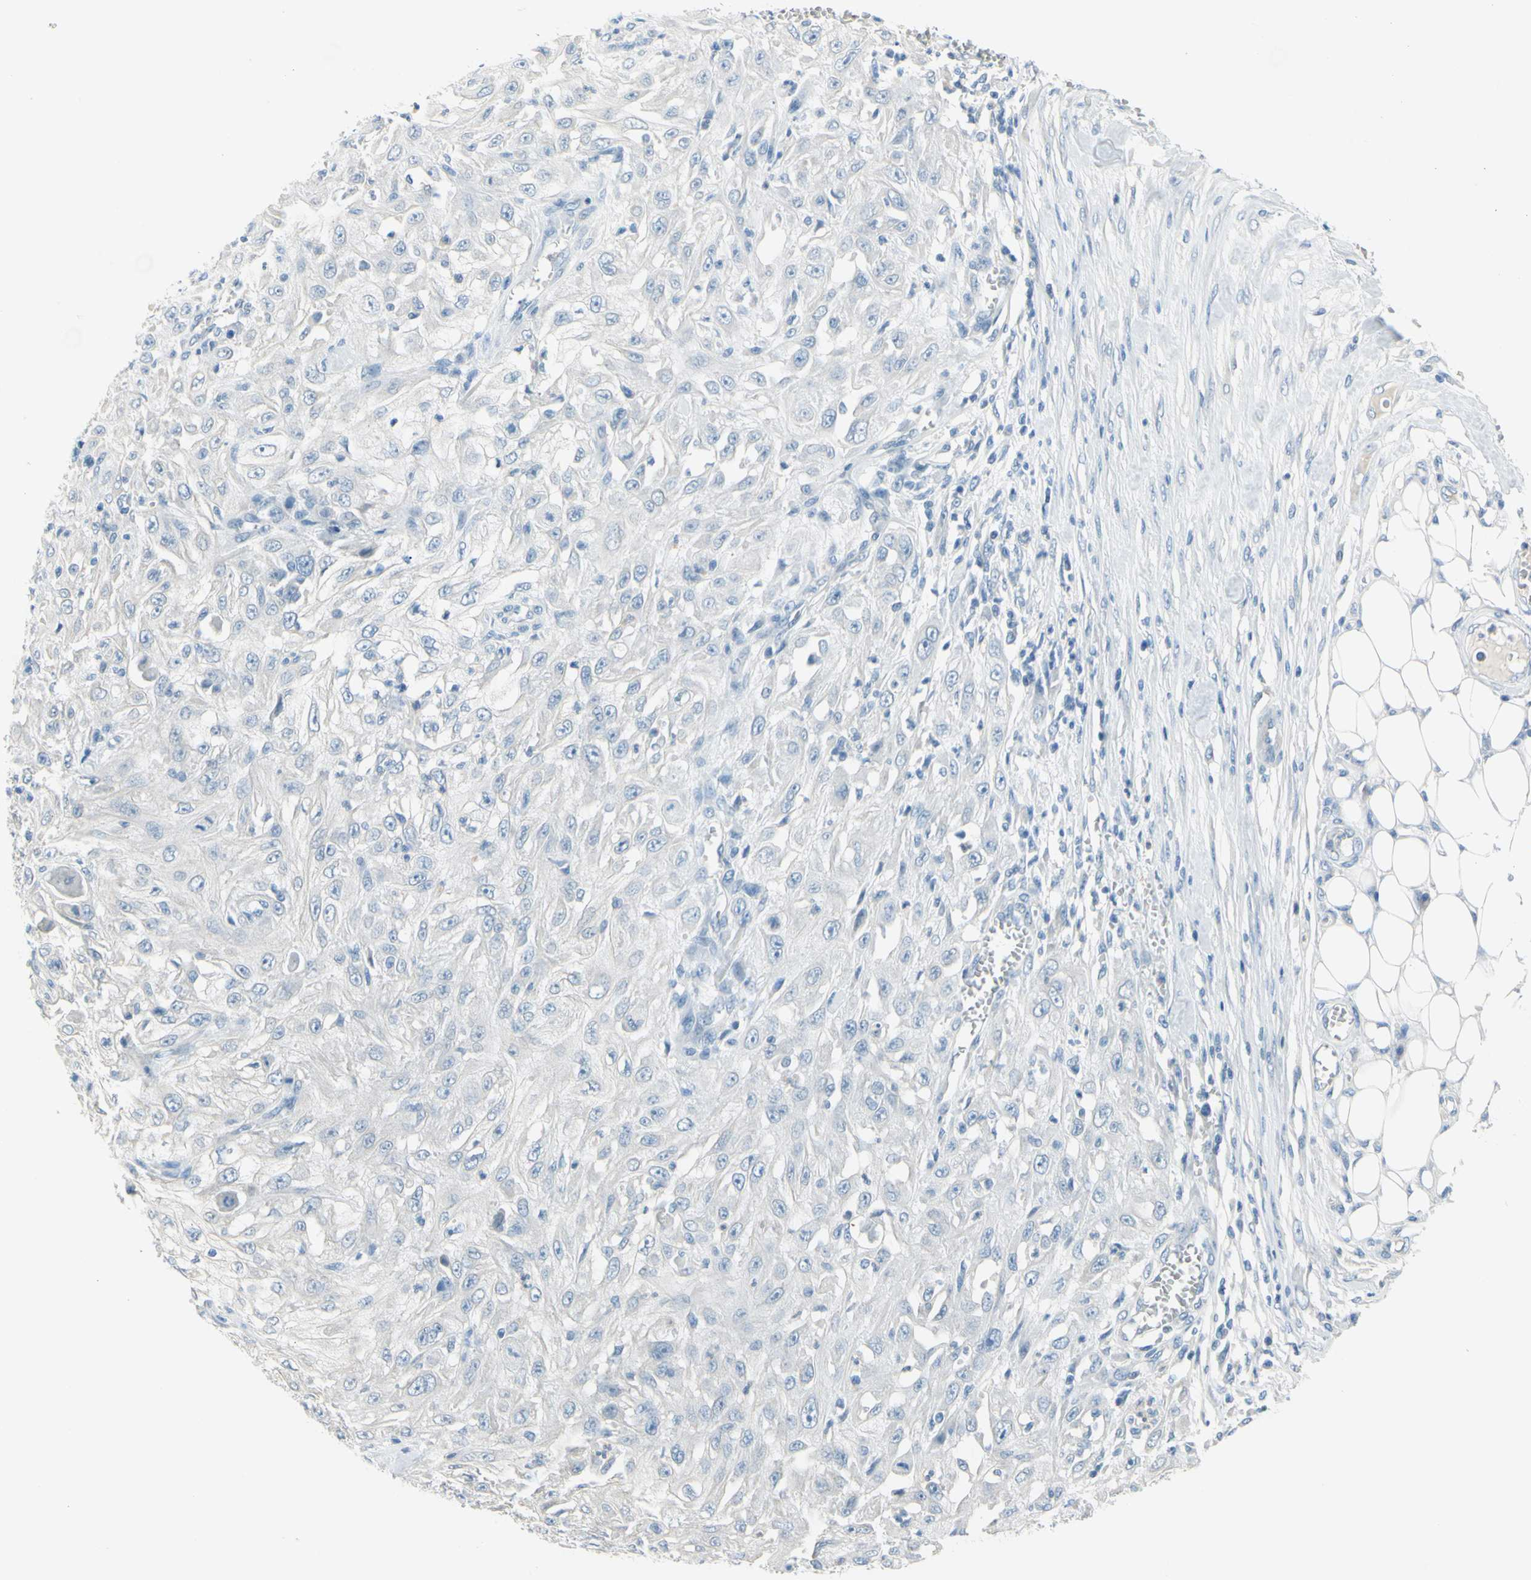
{"staining": {"intensity": "negative", "quantity": "none", "location": "none"}, "tissue": "skin cancer", "cell_type": "Tumor cells", "image_type": "cancer", "snomed": [{"axis": "morphology", "description": "Squamous cell carcinoma, NOS"}, {"axis": "morphology", "description": "Squamous cell carcinoma, metastatic, NOS"}, {"axis": "topography", "description": "Skin"}, {"axis": "topography", "description": "Lymph node"}], "caption": "Immunohistochemical staining of skin cancer (squamous cell carcinoma) displays no significant expression in tumor cells.", "gene": "DCT", "patient": {"sex": "male", "age": 75}}